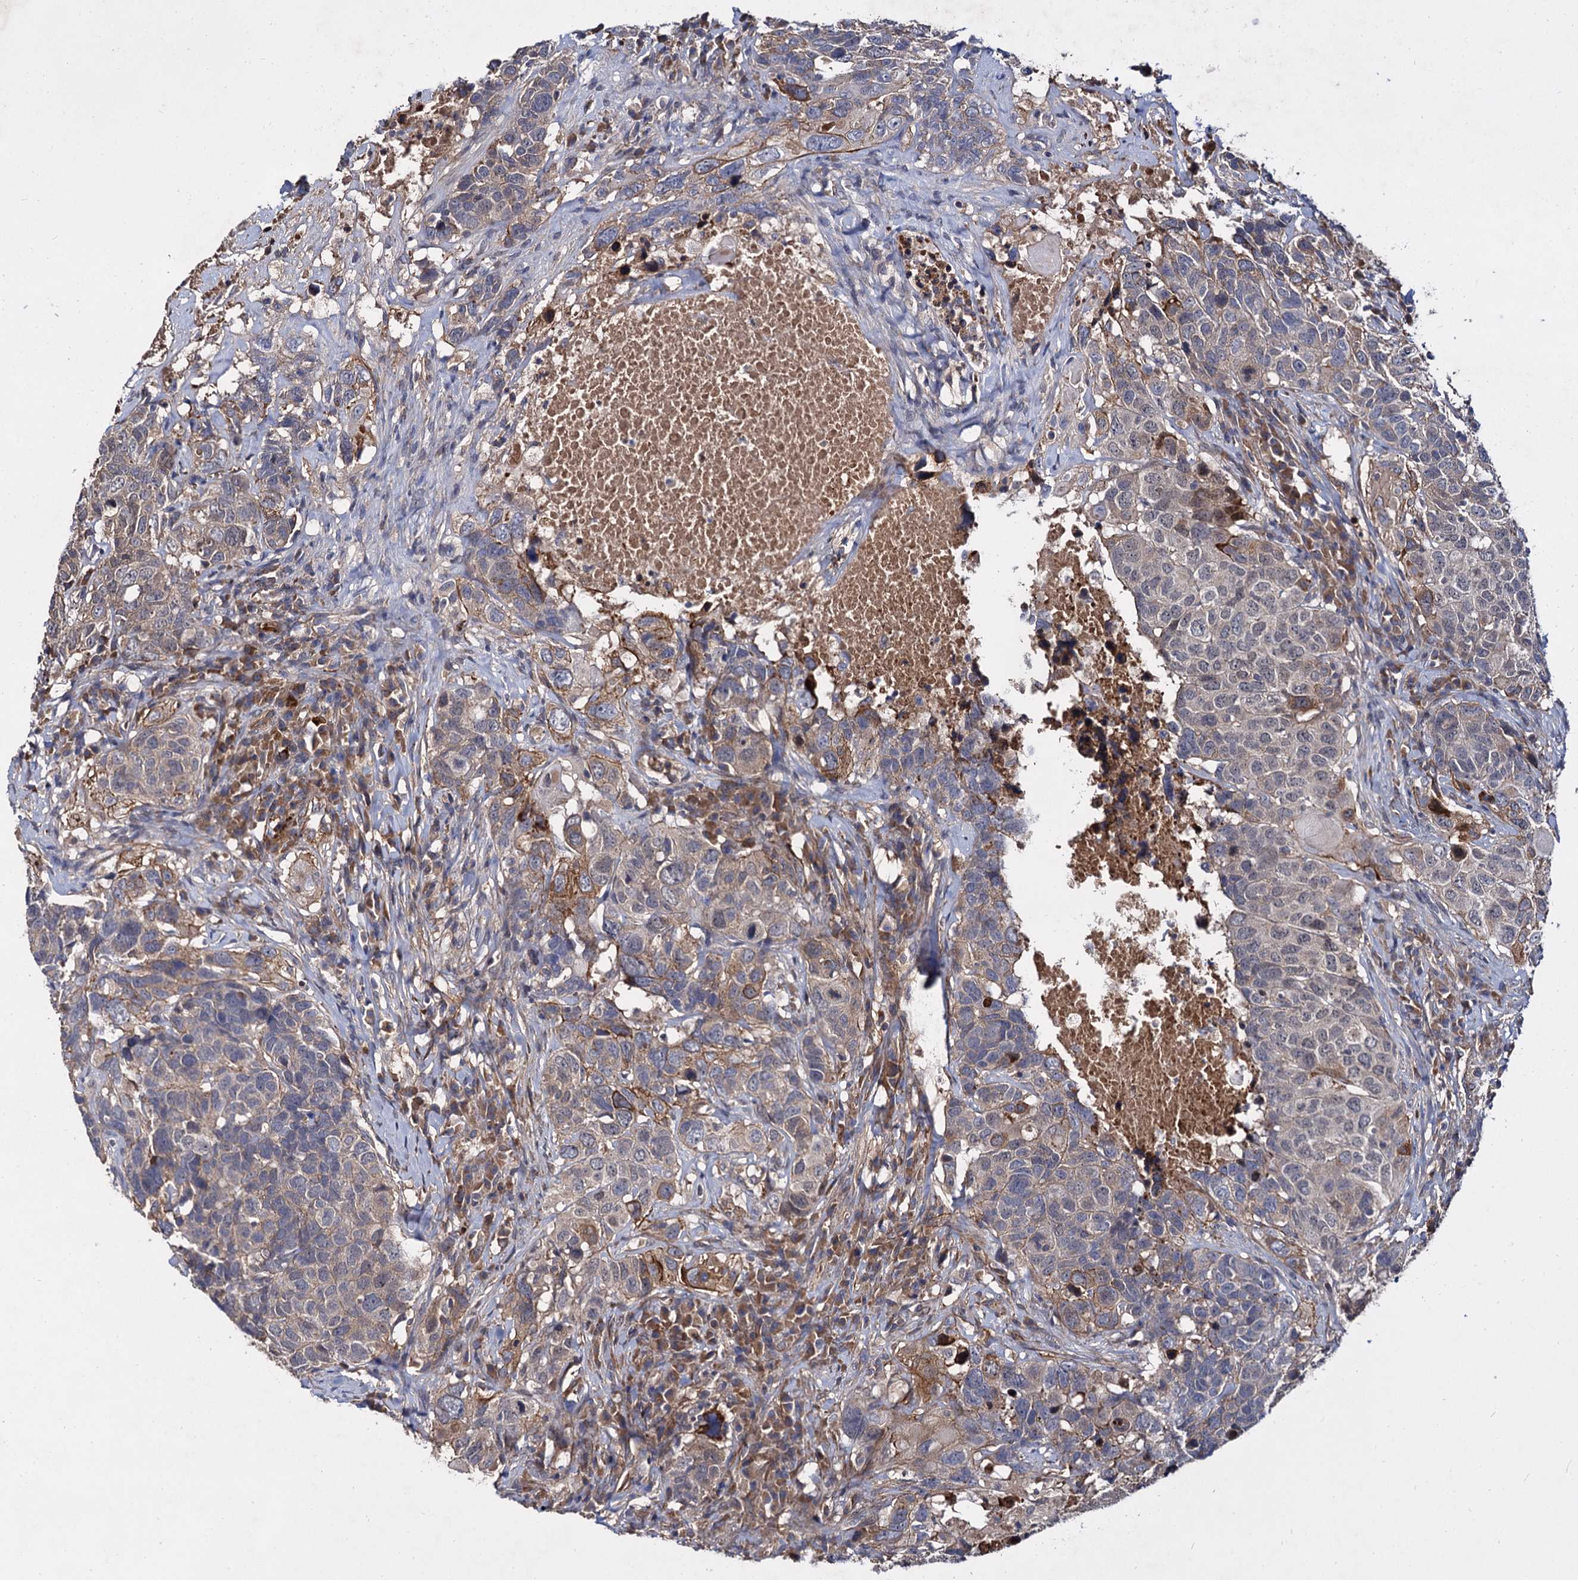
{"staining": {"intensity": "moderate", "quantity": "<25%", "location": "cytoplasmic/membranous"}, "tissue": "head and neck cancer", "cell_type": "Tumor cells", "image_type": "cancer", "snomed": [{"axis": "morphology", "description": "Squamous cell carcinoma, NOS"}, {"axis": "topography", "description": "Head-Neck"}], "caption": "A brown stain shows moderate cytoplasmic/membranous staining of a protein in human squamous cell carcinoma (head and neck) tumor cells.", "gene": "ISM2", "patient": {"sex": "male", "age": 66}}